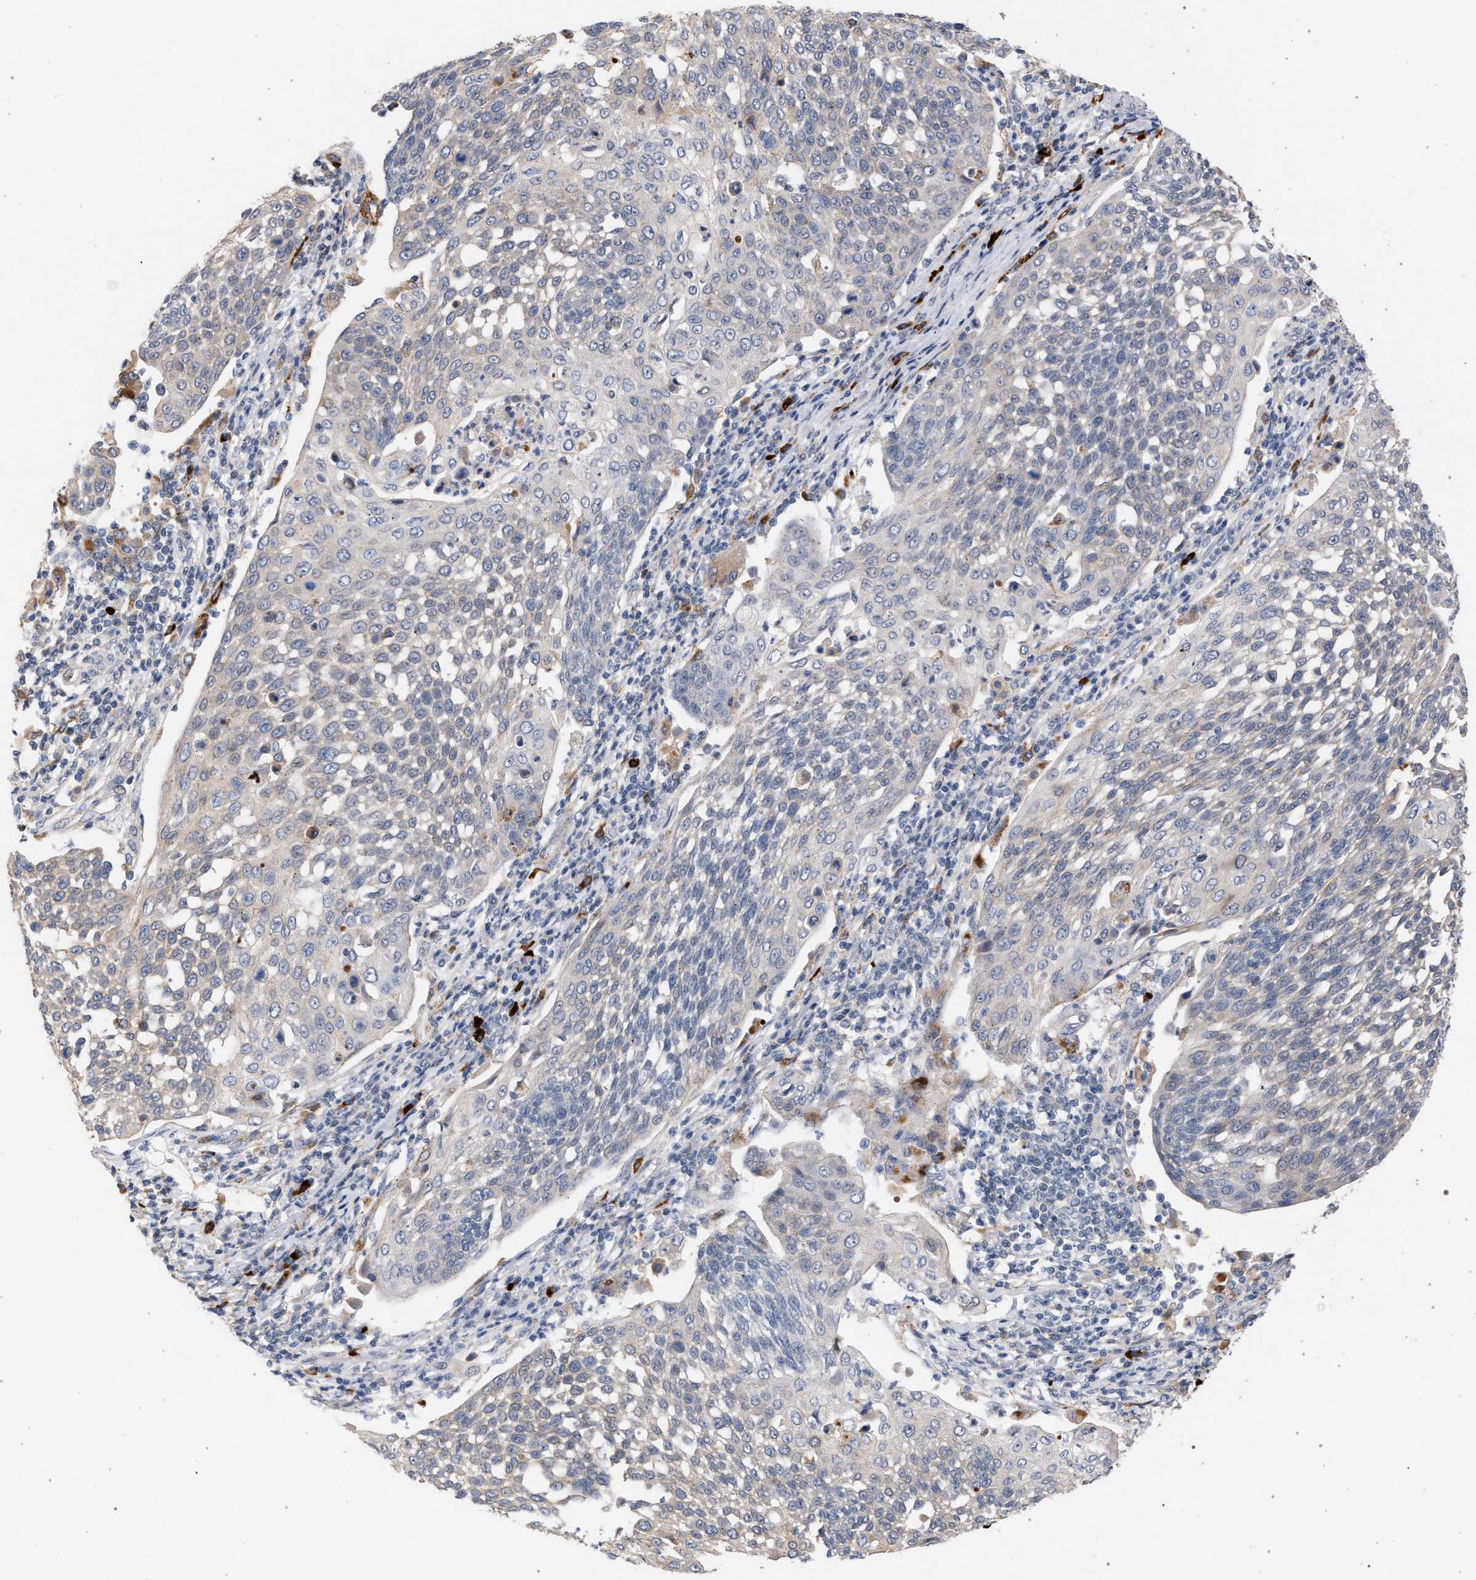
{"staining": {"intensity": "negative", "quantity": "none", "location": "none"}, "tissue": "cervical cancer", "cell_type": "Tumor cells", "image_type": "cancer", "snomed": [{"axis": "morphology", "description": "Squamous cell carcinoma, NOS"}, {"axis": "topography", "description": "Cervix"}], "caption": "This is an IHC micrograph of cervical squamous cell carcinoma. There is no staining in tumor cells.", "gene": "MAMDC2", "patient": {"sex": "female", "age": 34}}